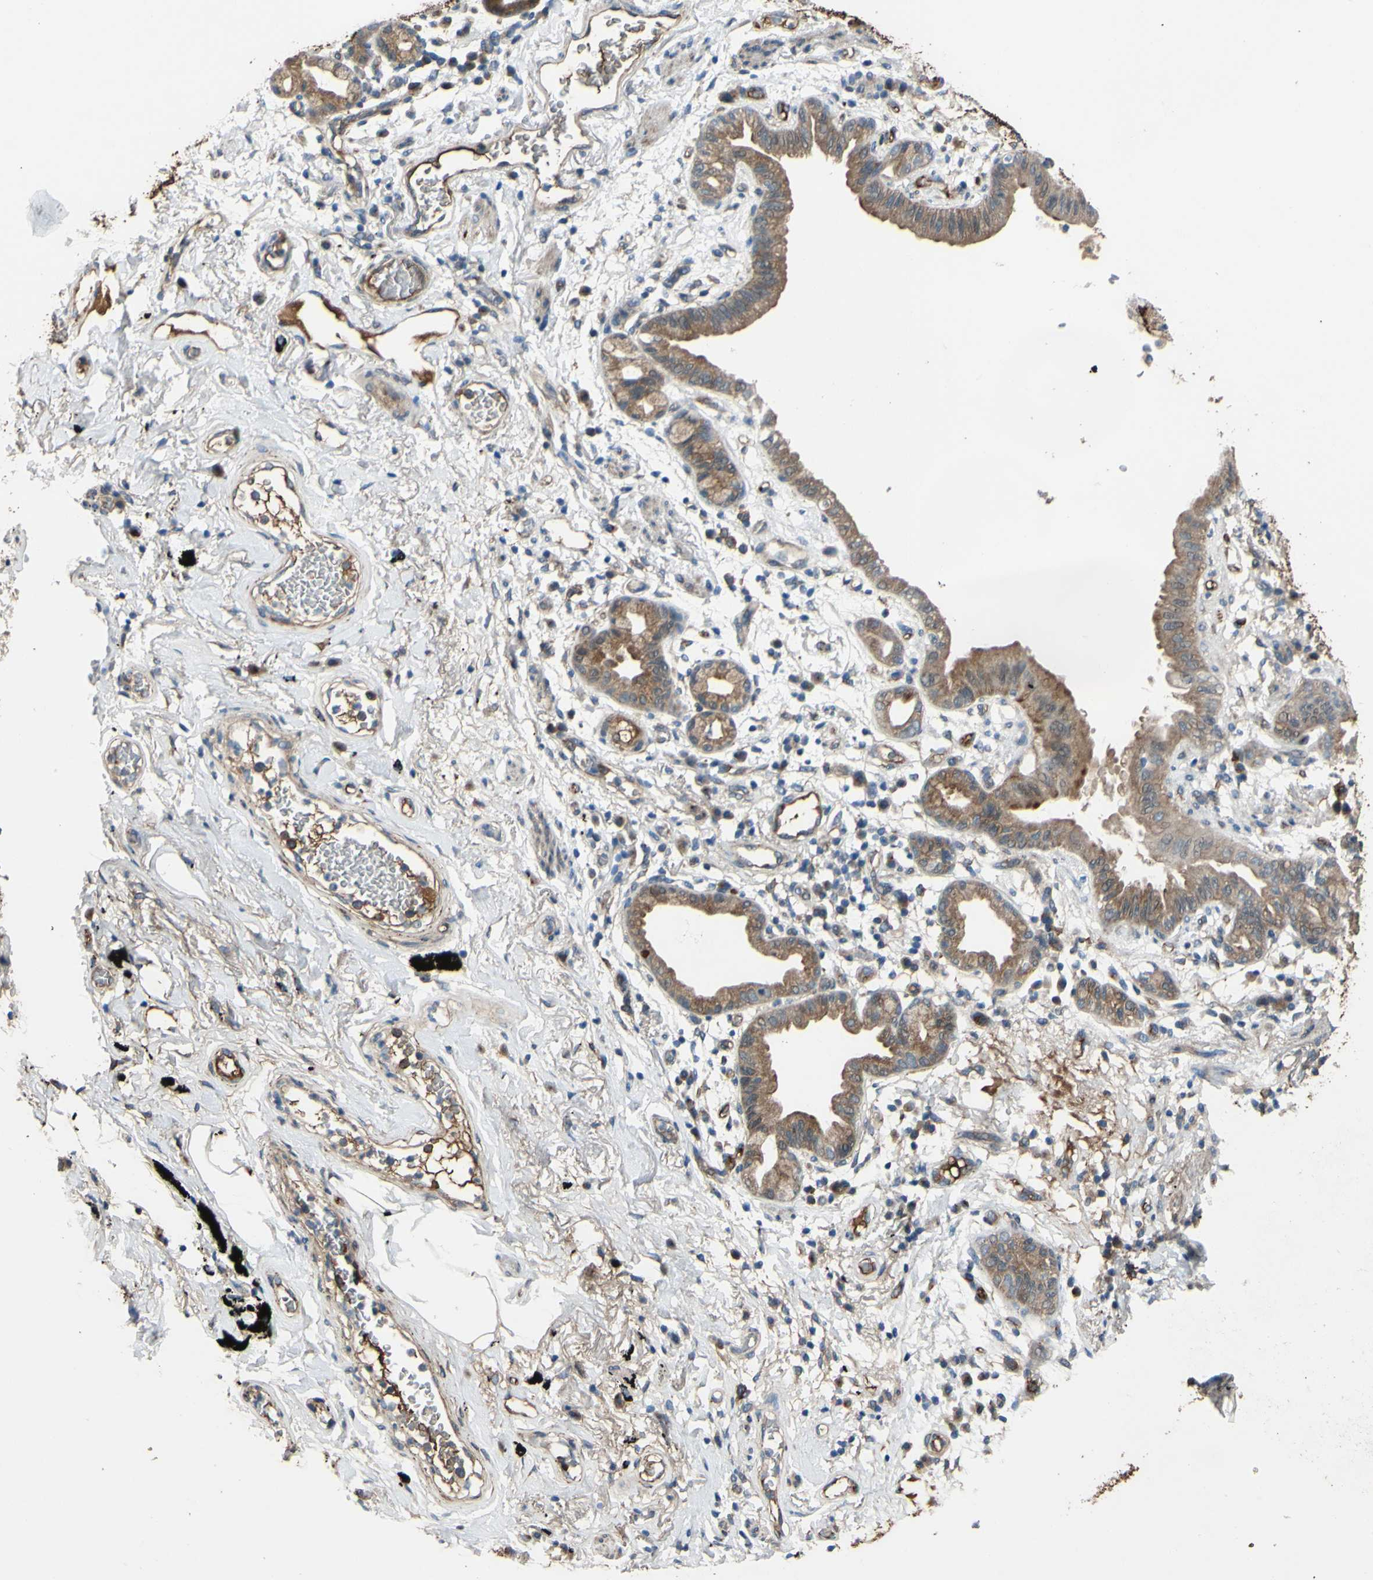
{"staining": {"intensity": "moderate", "quantity": ">75%", "location": "cytoplasmic/membranous"}, "tissue": "lung cancer", "cell_type": "Tumor cells", "image_type": "cancer", "snomed": [{"axis": "morphology", "description": "Adenocarcinoma, NOS"}, {"axis": "topography", "description": "Lung"}], "caption": "Moderate cytoplasmic/membranous staining is identified in about >75% of tumor cells in lung adenocarcinoma.", "gene": "ARHGAP1", "patient": {"sex": "female", "age": 70}}